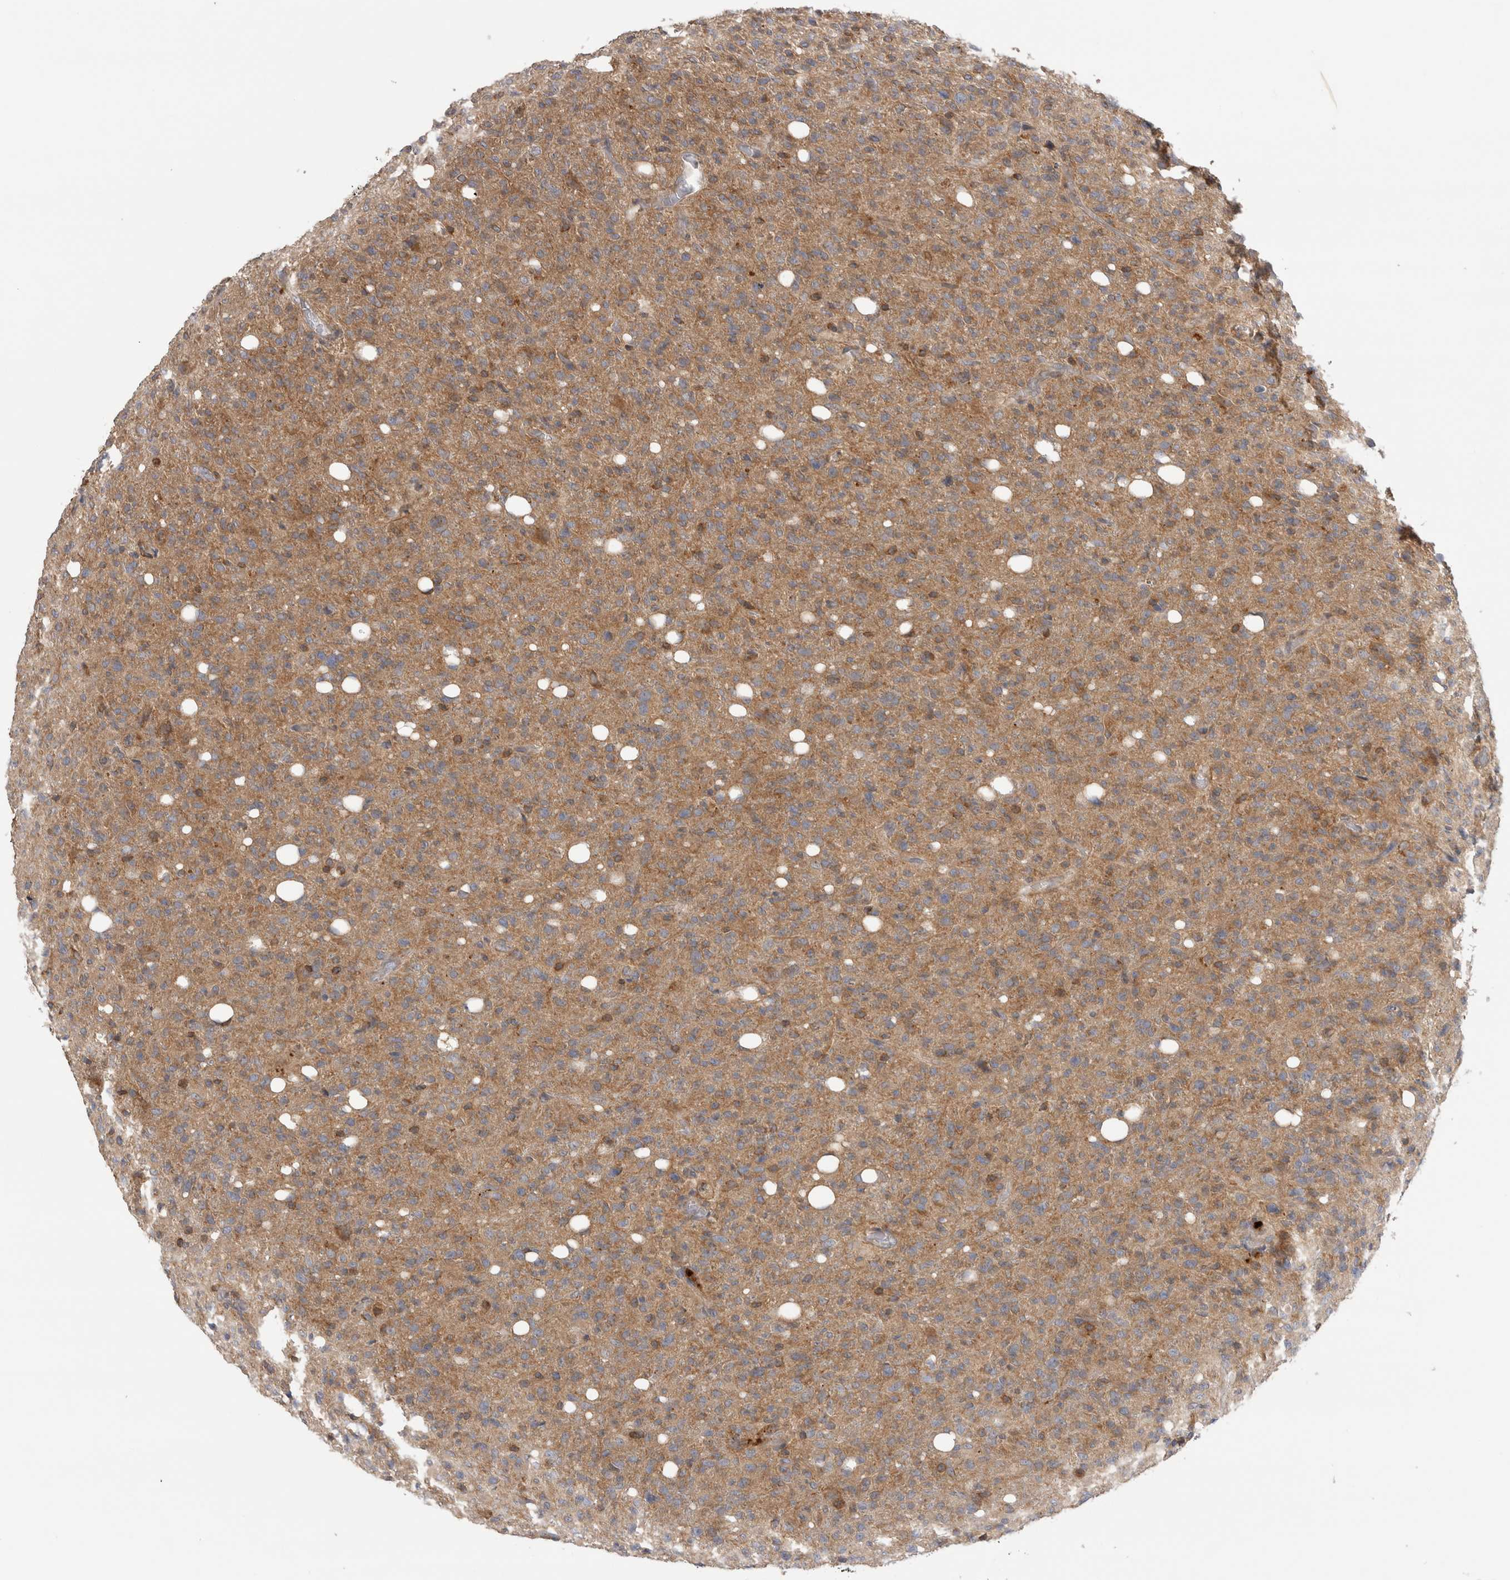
{"staining": {"intensity": "moderate", "quantity": ">75%", "location": "cytoplasmic/membranous"}, "tissue": "glioma", "cell_type": "Tumor cells", "image_type": "cancer", "snomed": [{"axis": "morphology", "description": "Glioma, malignant, High grade"}, {"axis": "topography", "description": "Brain"}], "caption": "An immunohistochemistry (IHC) image of tumor tissue is shown. Protein staining in brown shows moderate cytoplasmic/membranous positivity in malignant glioma (high-grade) within tumor cells.", "gene": "GRIK2", "patient": {"sex": "female", "age": 57}}